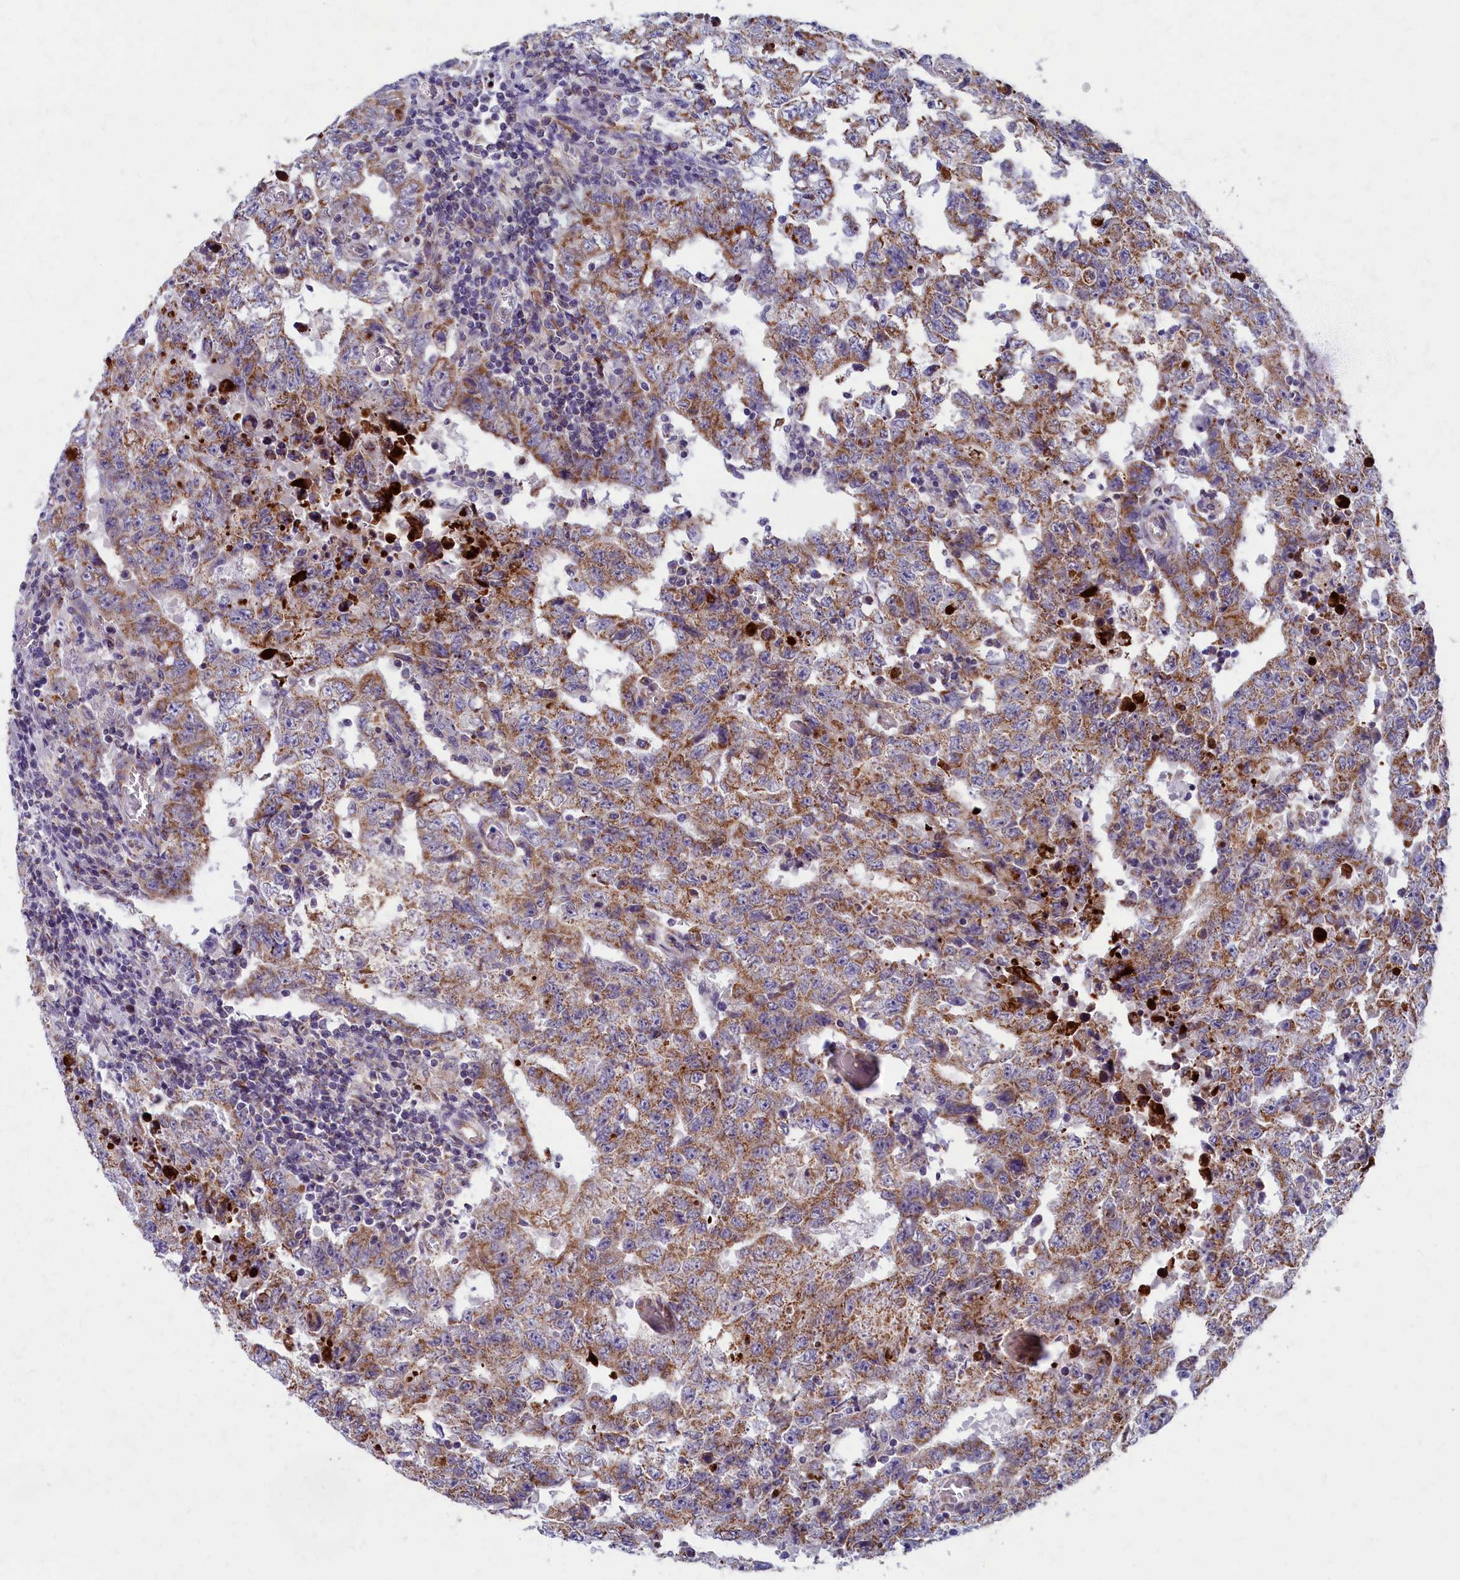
{"staining": {"intensity": "moderate", "quantity": ">75%", "location": "cytoplasmic/membranous"}, "tissue": "testis cancer", "cell_type": "Tumor cells", "image_type": "cancer", "snomed": [{"axis": "morphology", "description": "Carcinoma, Embryonal, NOS"}, {"axis": "topography", "description": "Testis"}], "caption": "Testis embryonal carcinoma stained with DAB immunohistochemistry exhibits medium levels of moderate cytoplasmic/membranous staining in approximately >75% of tumor cells. (Stains: DAB (3,3'-diaminobenzidine) in brown, nuclei in blue, Microscopy: brightfield microscopy at high magnification).", "gene": "MRPS25", "patient": {"sex": "male", "age": 26}}